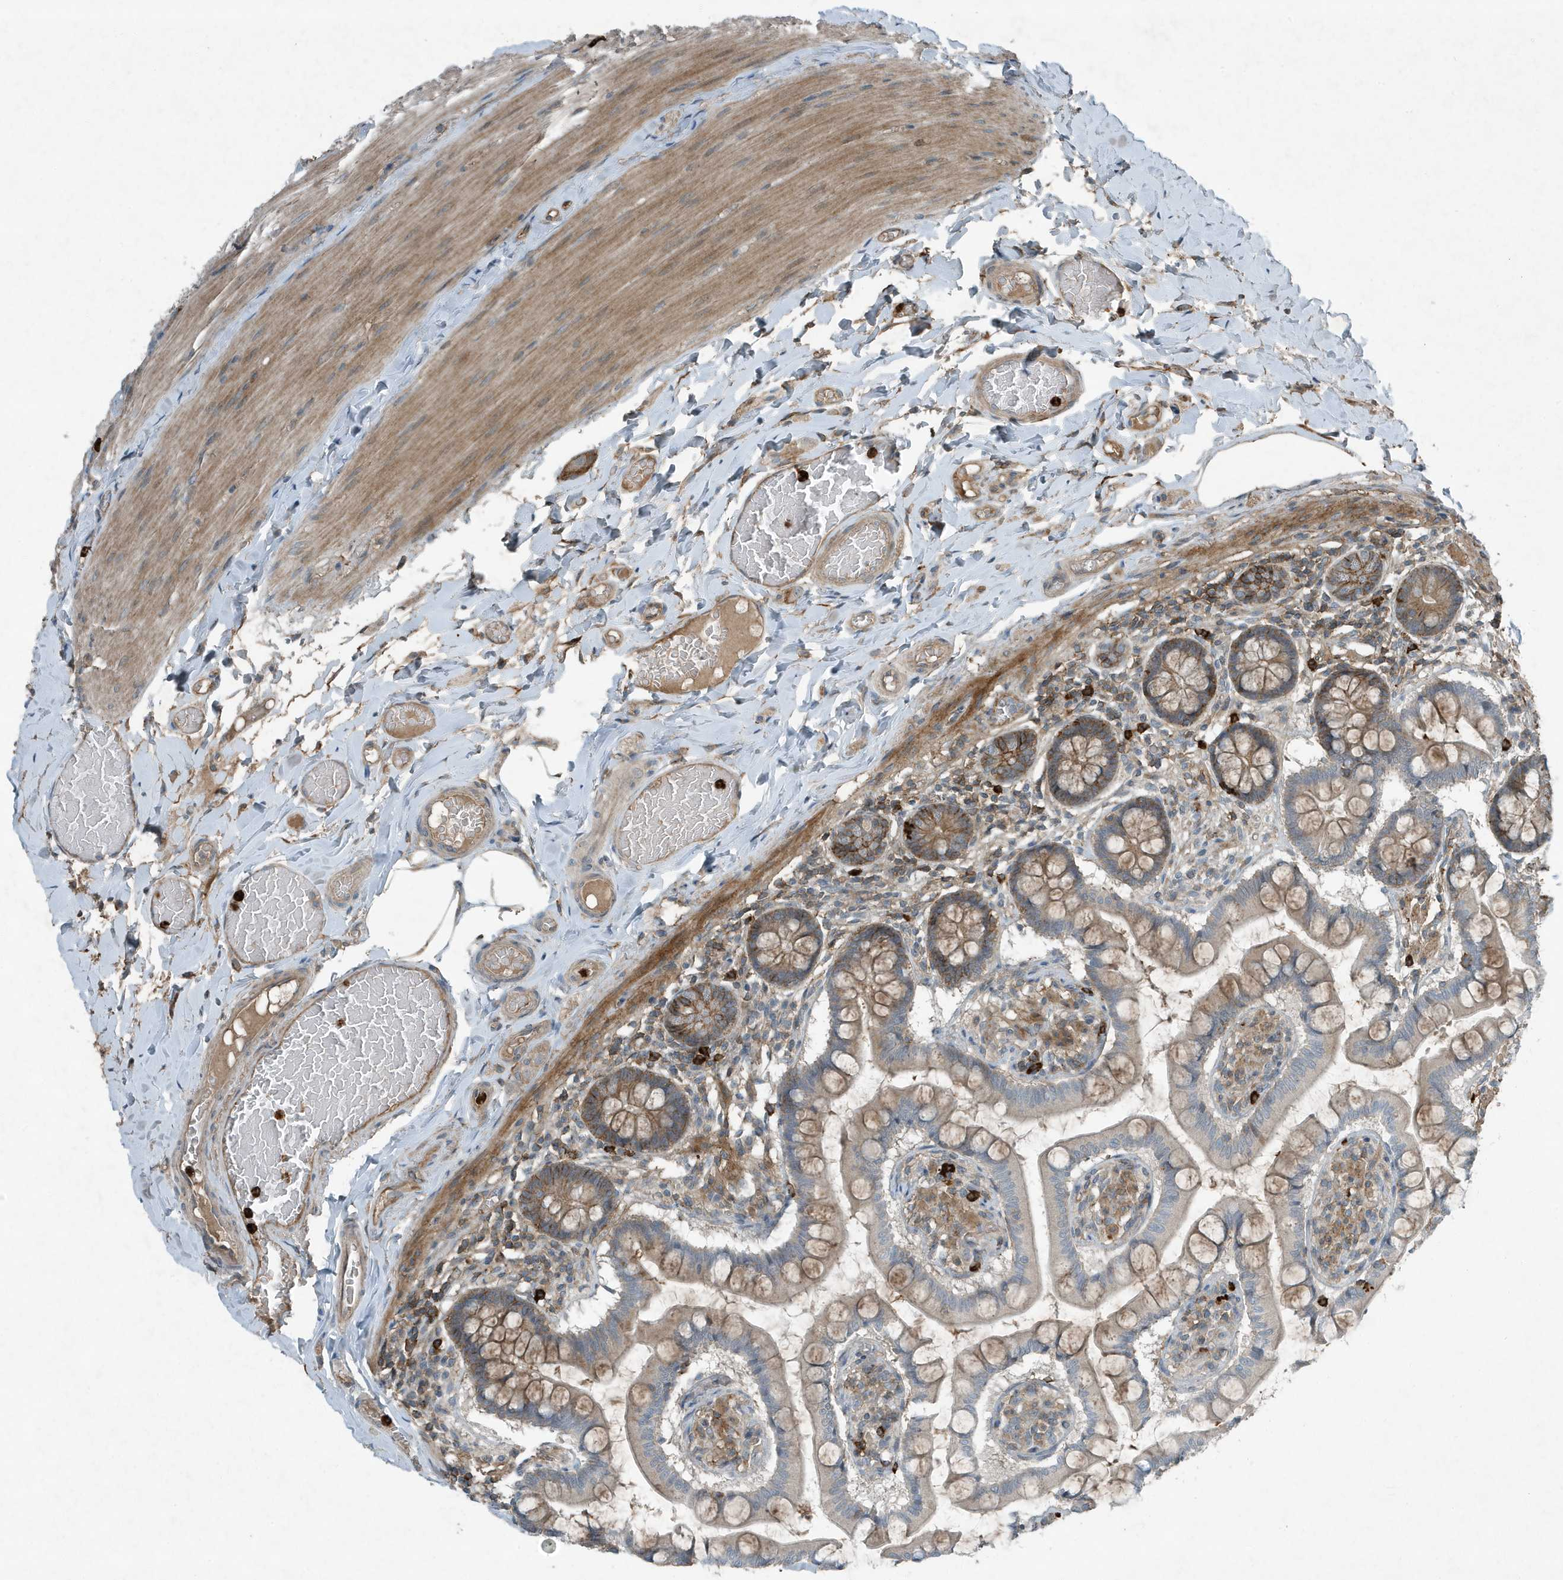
{"staining": {"intensity": "moderate", "quantity": "25%-75%", "location": "cytoplasmic/membranous"}, "tissue": "small intestine", "cell_type": "Glandular cells", "image_type": "normal", "snomed": [{"axis": "morphology", "description": "Normal tissue, NOS"}, {"axis": "topography", "description": "Small intestine"}], "caption": "Small intestine stained with immunohistochemistry (IHC) displays moderate cytoplasmic/membranous positivity in about 25%-75% of glandular cells. (DAB = brown stain, brightfield microscopy at high magnification).", "gene": "DAPP1", "patient": {"sex": "male", "age": 41}}